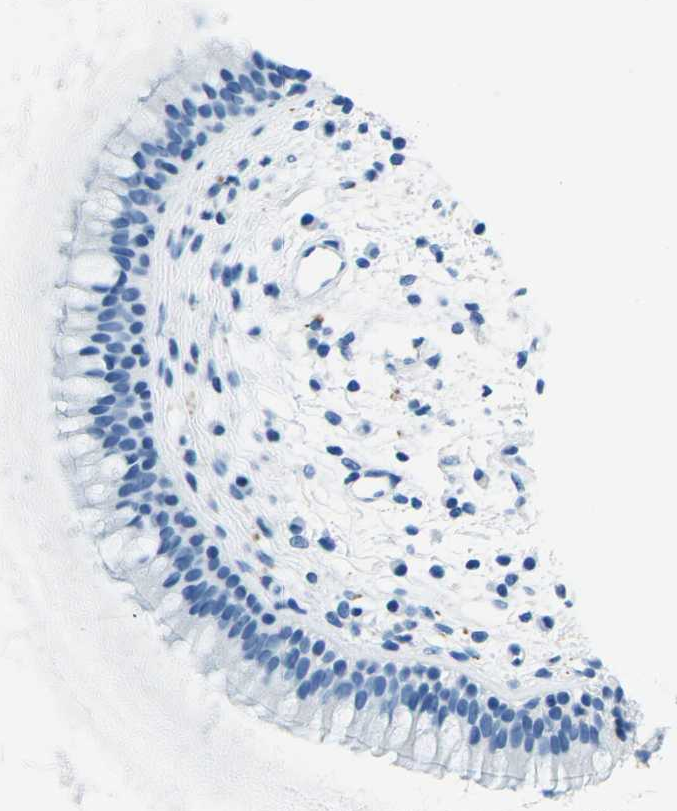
{"staining": {"intensity": "negative", "quantity": "none", "location": "none"}, "tissue": "nasopharynx", "cell_type": "Respiratory epithelial cells", "image_type": "normal", "snomed": [{"axis": "morphology", "description": "Normal tissue, NOS"}, {"axis": "topography", "description": "Nasopharynx"}], "caption": "The IHC image has no significant expression in respiratory epithelial cells of nasopharynx.", "gene": "MYH8", "patient": {"sex": "male", "age": 21}}